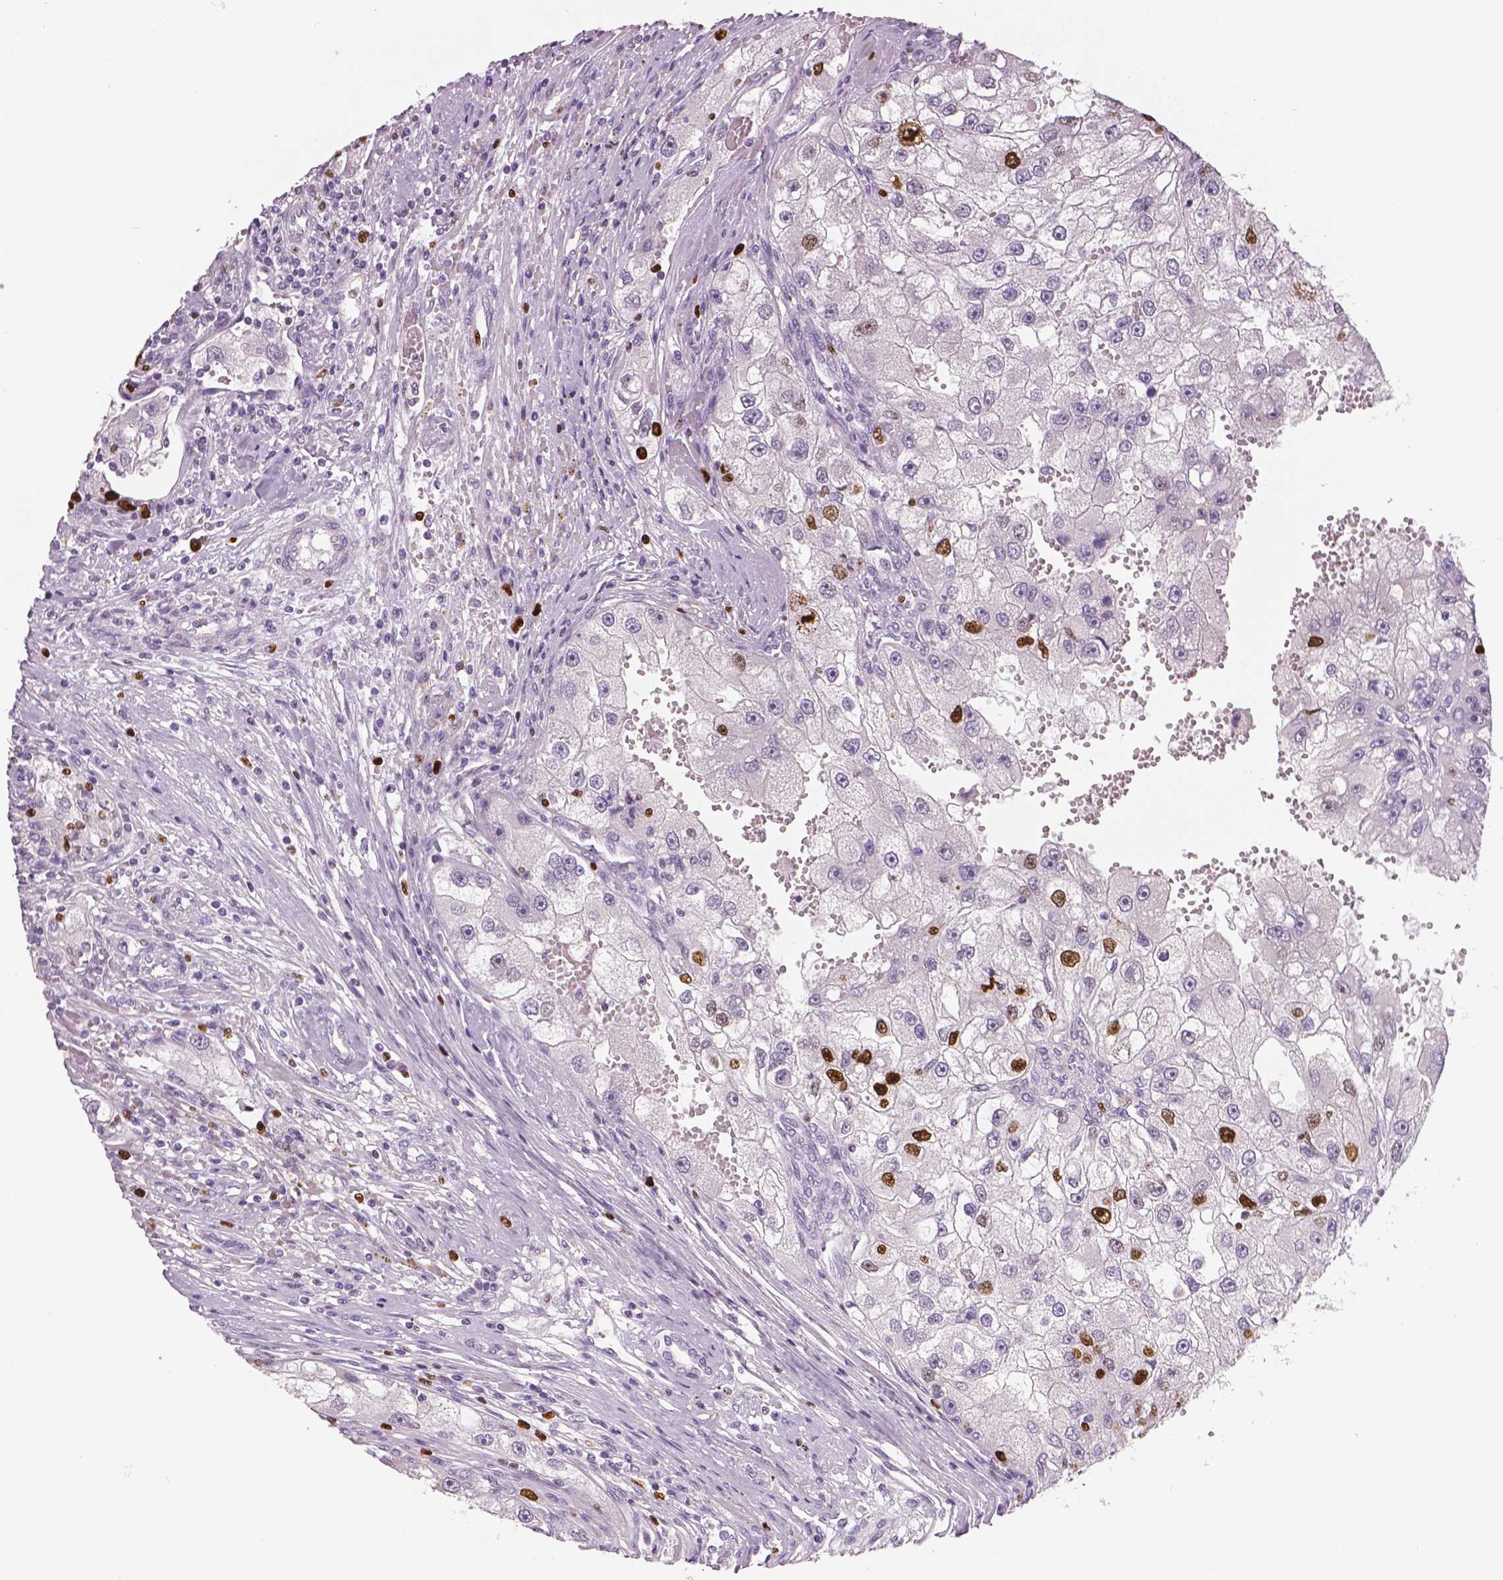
{"staining": {"intensity": "strong", "quantity": "<25%", "location": "nuclear"}, "tissue": "renal cancer", "cell_type": "Tumor cells", "image_type": "cancer", "snomed": [{"axis": "morphology", "description": "Adenocarcinoma, NOS"}, {"axis": "topography", "description": "Kidney"}], "caption": "Tumor cells demonstrate medium levels of strong nuclear staining in approximately <25% of cells in renal cancer (adenocarcinoma). The staining was performed using DAB, with brown indicating positive protein expression. Nuclei are stained blue with hematoxylin.", "gene": "MKI67", "patient": {"sex": "male", "age": 63}}